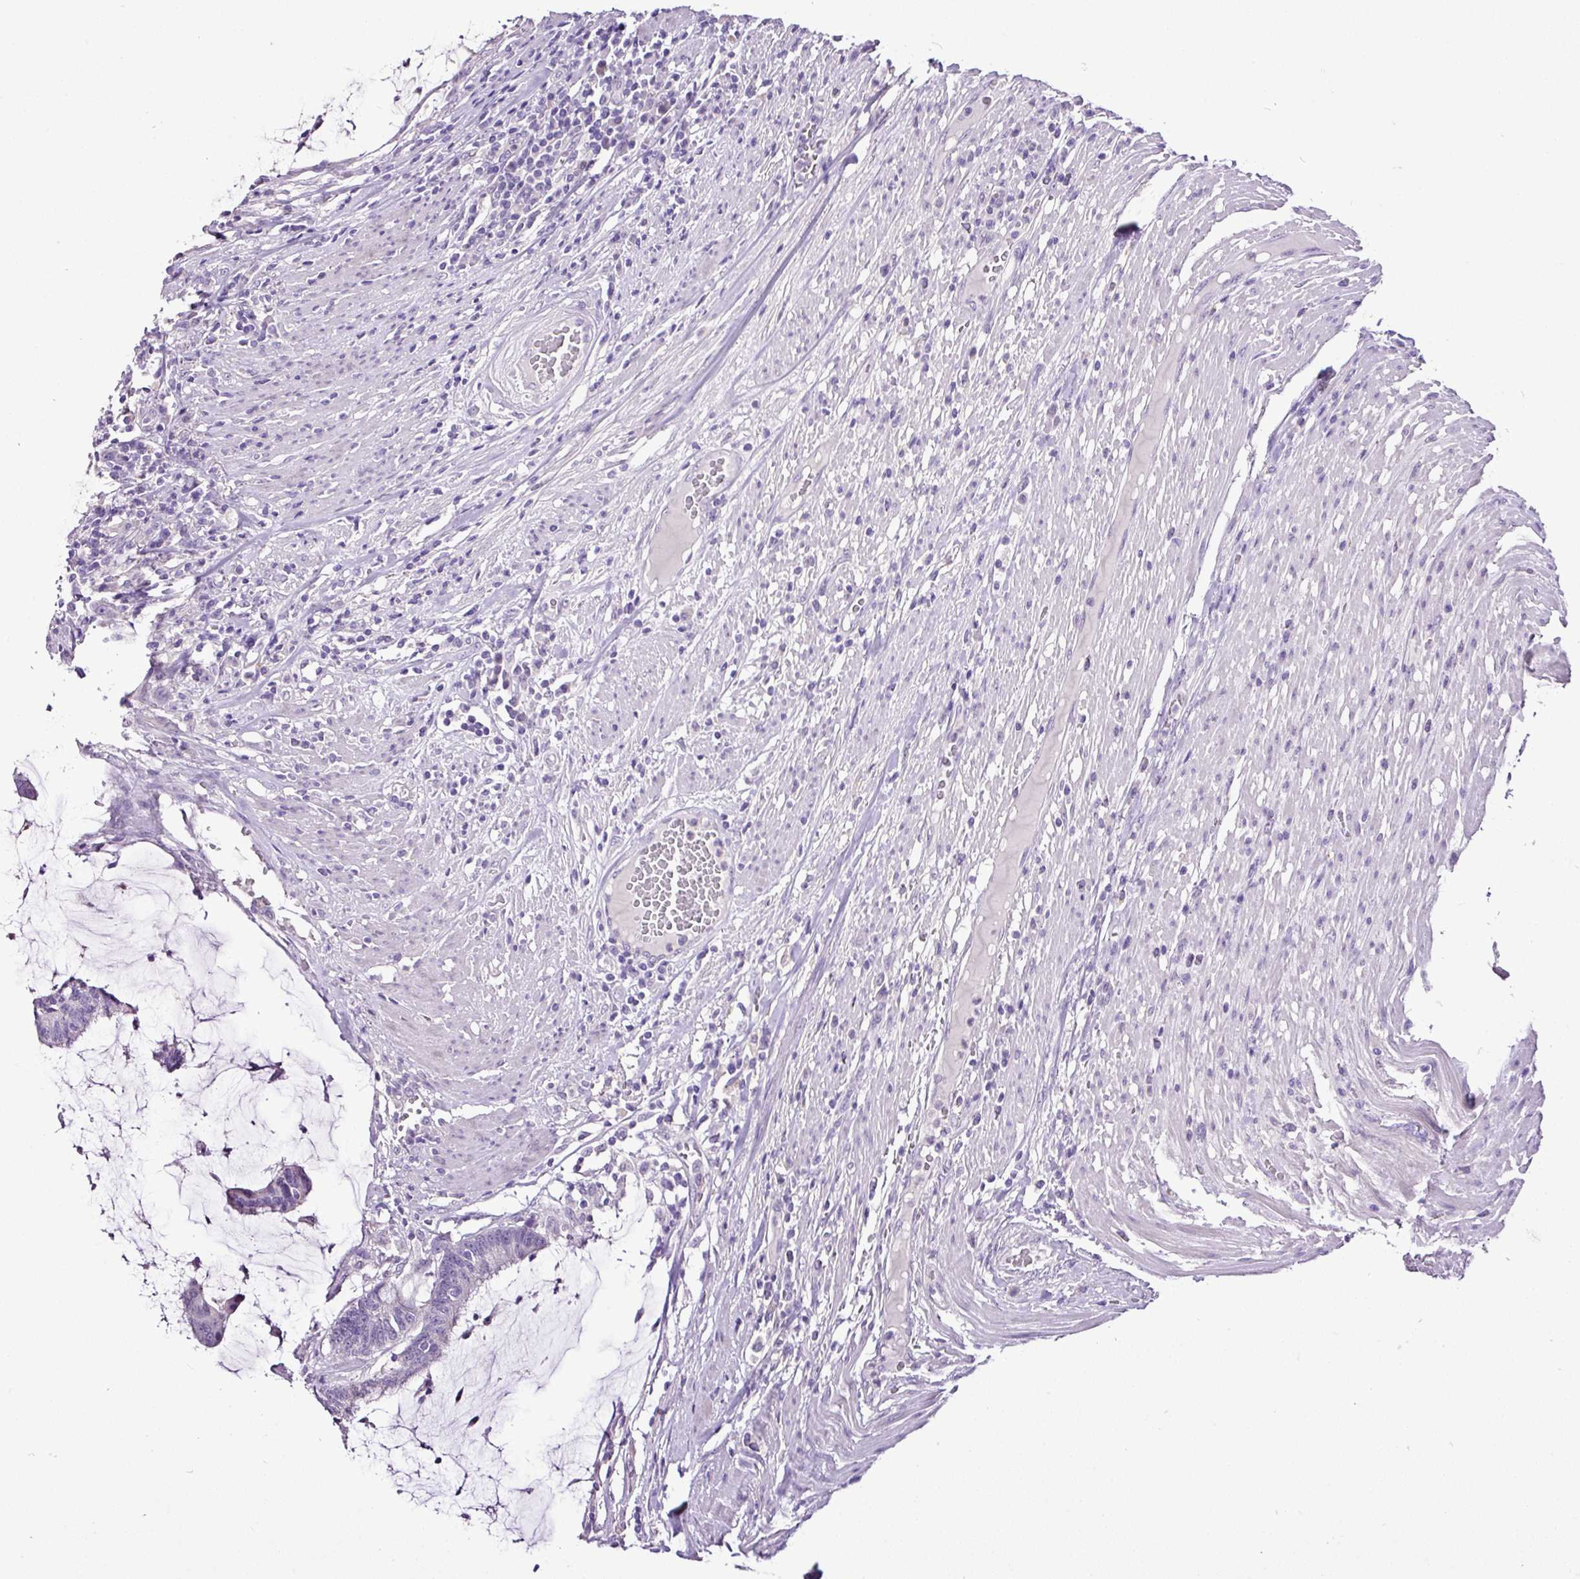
{"staining": {"intensity": "negative", "quantity": "none", "location": "none"}, "tissue": "colorectal cancer", "cell_type": "Tumor cells", "image_type": "cancer", "snomed": [{"axis": "morphology", "description": "Adenocarcinoma, NOS"}, {"axis": "topography", "description": "Rectum"}], "caption": "A micrograph of colorectal cancer (adenocarcinoma) stained for a protein reveals no brown staining in tumor cells. Brightfield microscopy of immunohistochemistry (IHC) stained with DAB (3,3'-diaminobenzidine) (brown) and hematoxylin (blue), captured at high magnification.", "gene": "ESR1", "patient": {"sex": "female", "age": 77}}